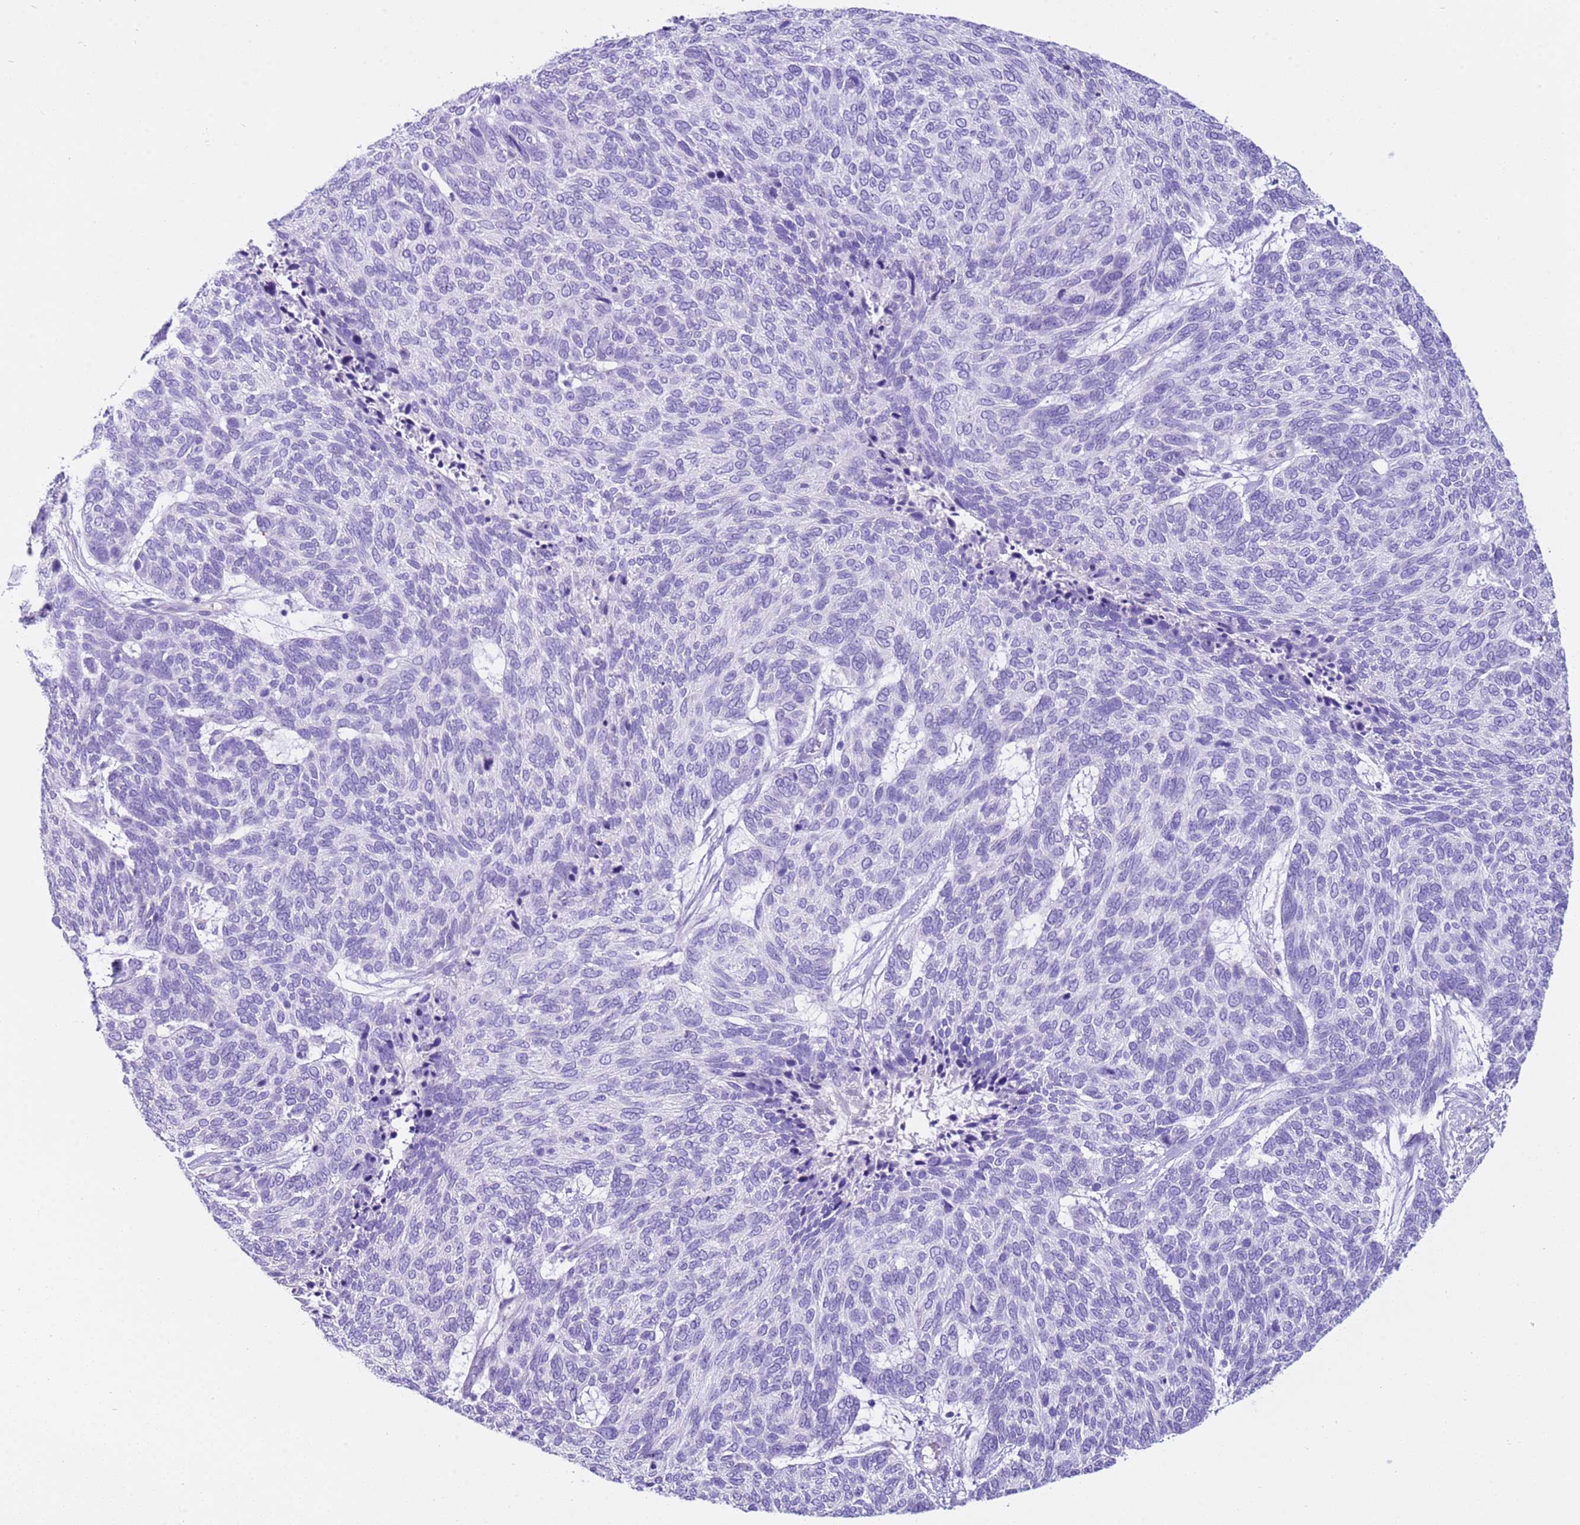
{"staining": {"intensity": "negative", "quantity": "none", "location": "none"}, "tissue": "skin cancer", "cell_type": "Tumor cells", "image_type": "cancer", "snomed": [{"axis": "morphology", "description": "Basal cell carcinoma"}, {"axis": "topography", "description": "Skin"}], "caption": "This photomicrograph is of basal cell carcinoma (skin) stained with immunohistochemistry to label a protein in brown with the nuclei are counter-stained blue. There is no expression in tumor cells.", "gene": "CPB1", "patient": {"sex": "female", "age": 65}}